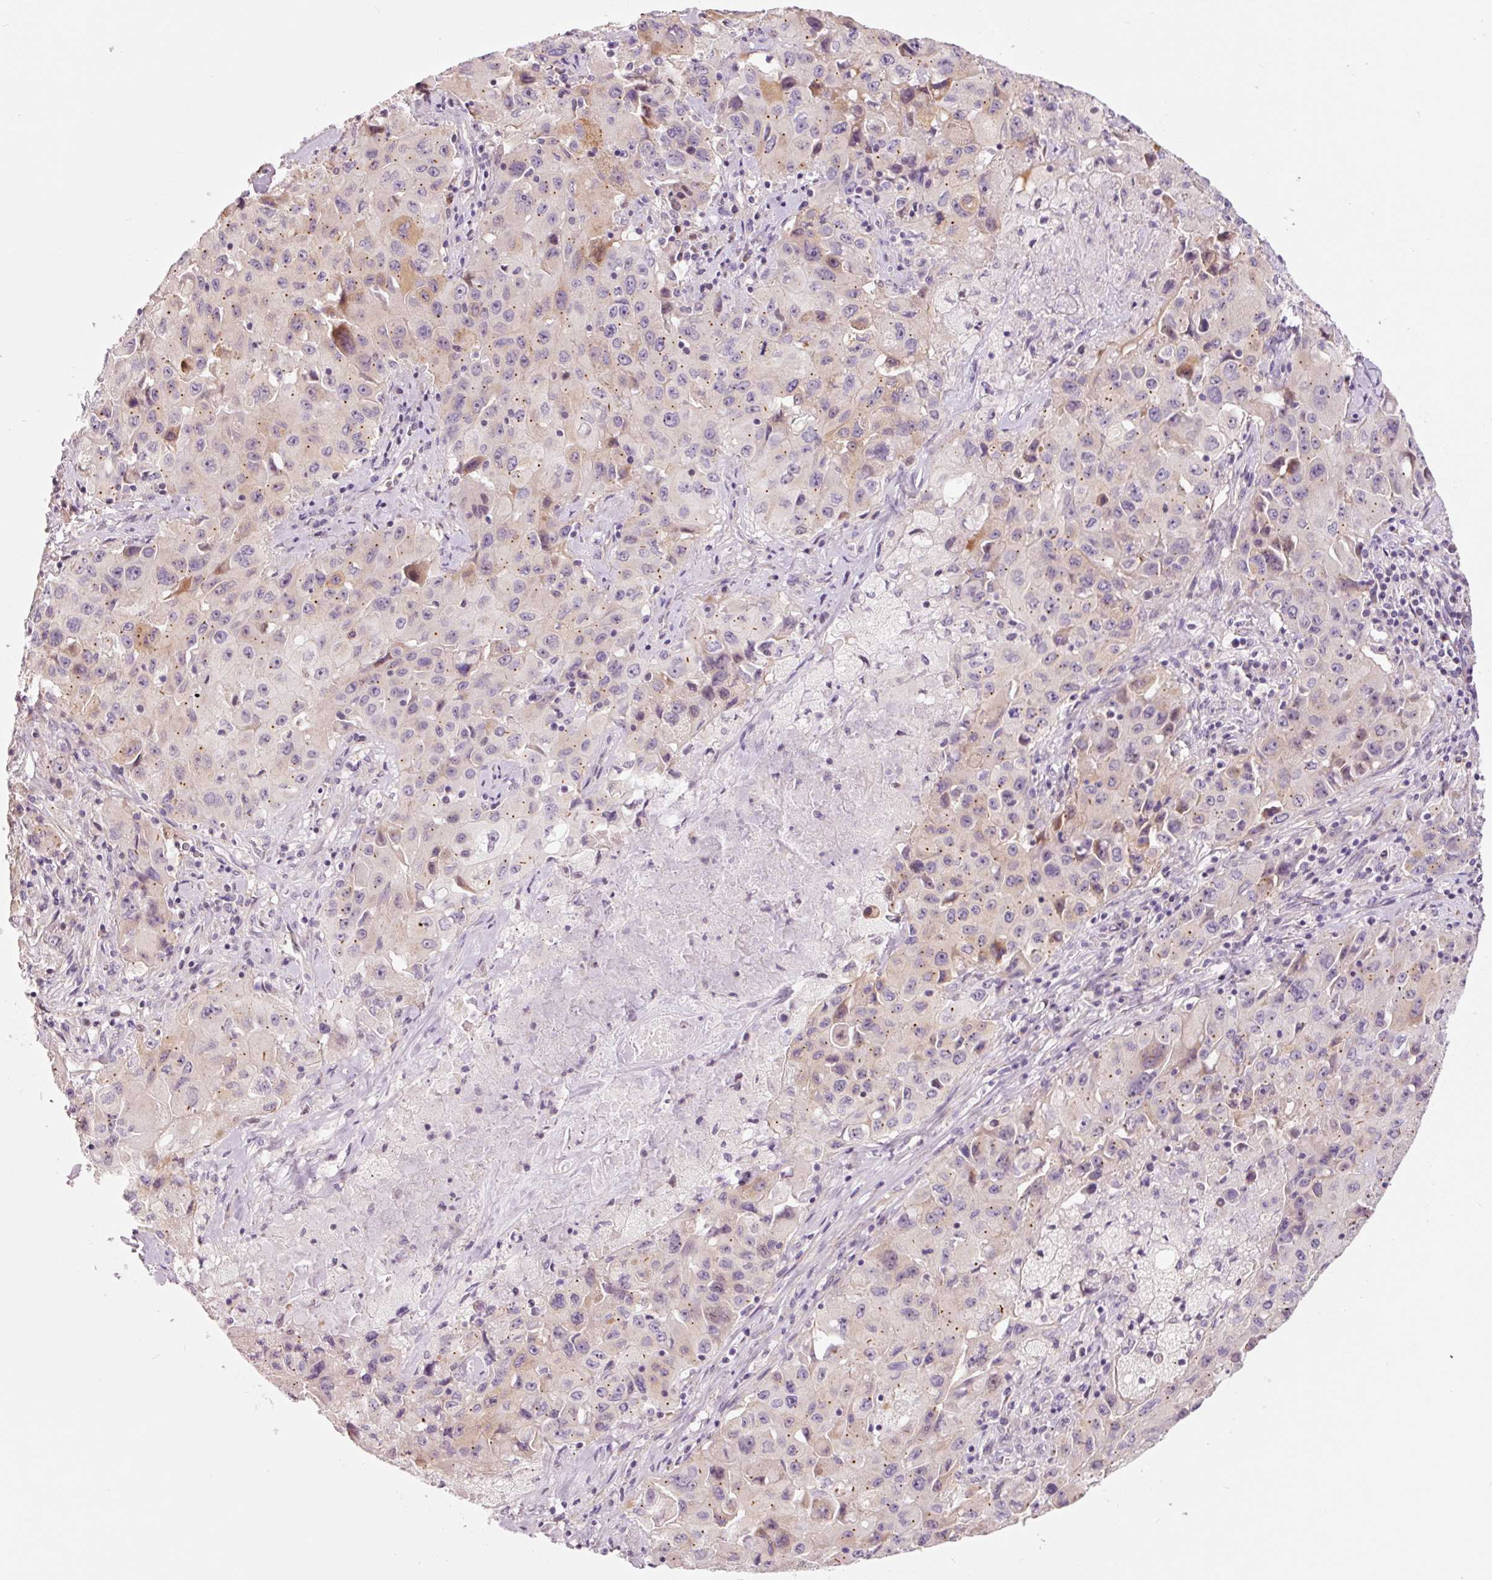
{"staining": {"intensity": "moderate", "quantity": "<25%", "location": "cytoplasmic/membranous,nuclear"}, "tissue": "lung cancer", "cell_type": "Tumor cells", "image_type": "cancer", "snomed": [{"axis": "morphology", "description": "Squamous cell carcinoma, NOS"}, {"axis": "topography", "description": "Lung"}], "caption": "Moderate cytoplasmic/membranous and nuclear expression for a protein is appreciated in about <25% of tumor cells of lung squamous cell carcinoma using IHC.", "gene": "DAPP1", "patient": {"sex": "male", "age": 63}}